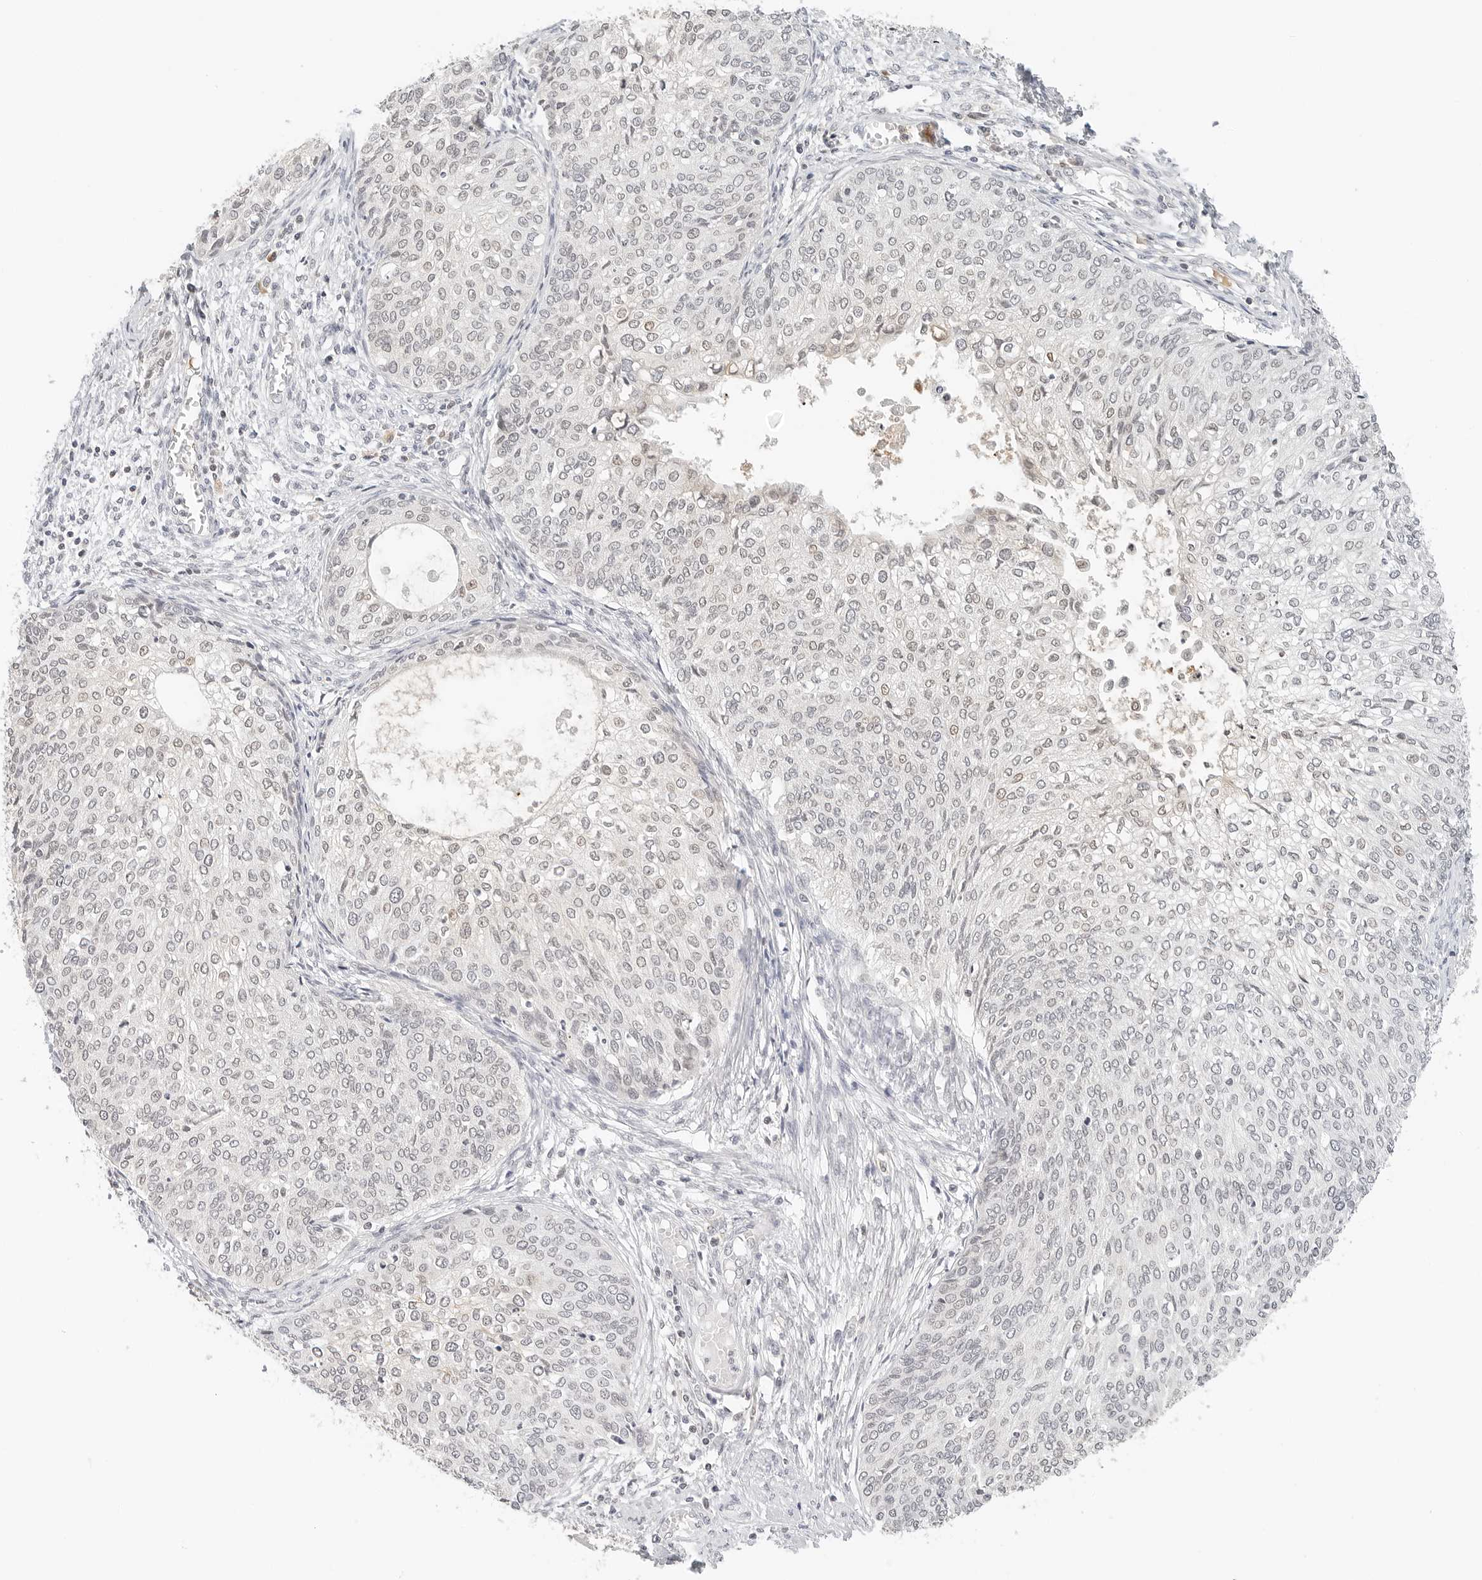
{"staining": {"intensity": "negative", "quantity": "none", "location": "none"}, "tissue": "cervical cancer", "cell_type": "Tumor cells", "image_type": "cancer", "snomed": [{"axis": "morphology", "description": "Squamous cell carcinoma, NOS"}, {"axis": "topography", "description": "Cervix"}], "caption": "Protein analysis of cervical cancer (squamous cell carcinoma) shows no significant staining in tumor cells.", "gene": "NEO1", "patient": {"sex": "female", "age": 37}}